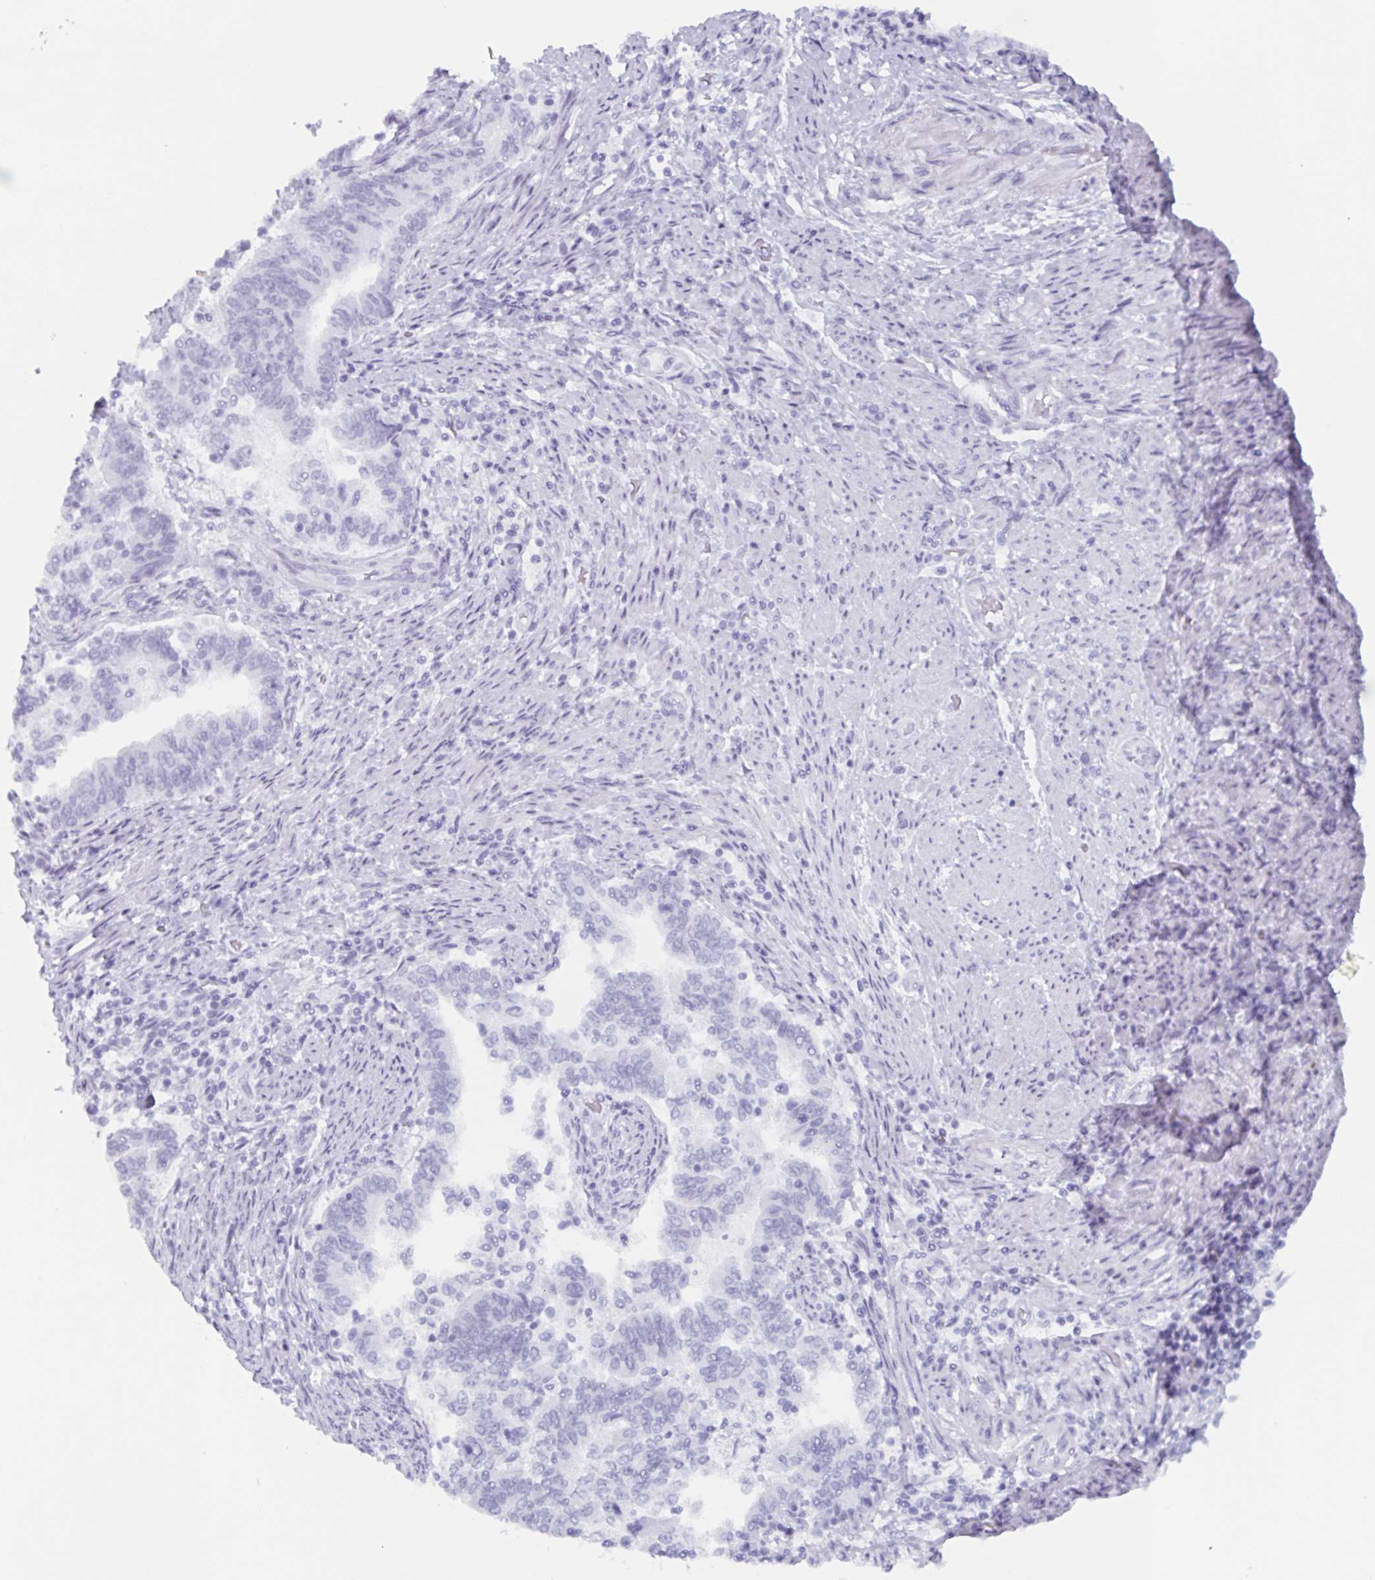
{"staining": {"intensity": "negative", "quantity": "none", "location": "none"}, "tissue": "endometrial cancer", "cell_type": "Tumor cells", "image_type": "cancer", "snomed": [{"axis": "morphology", "description": "Adenocarcinoma, NOS"}, {"axis": "topography", "description": "Endometrium"}], "caption": "Endometrial adenocarcinoma stained for a protein using immunohistochemistry (IHC) demonstrates no staining tumor cells.", "gene": "ZFP64", "patient": {"sex": "female", "age": 65}}